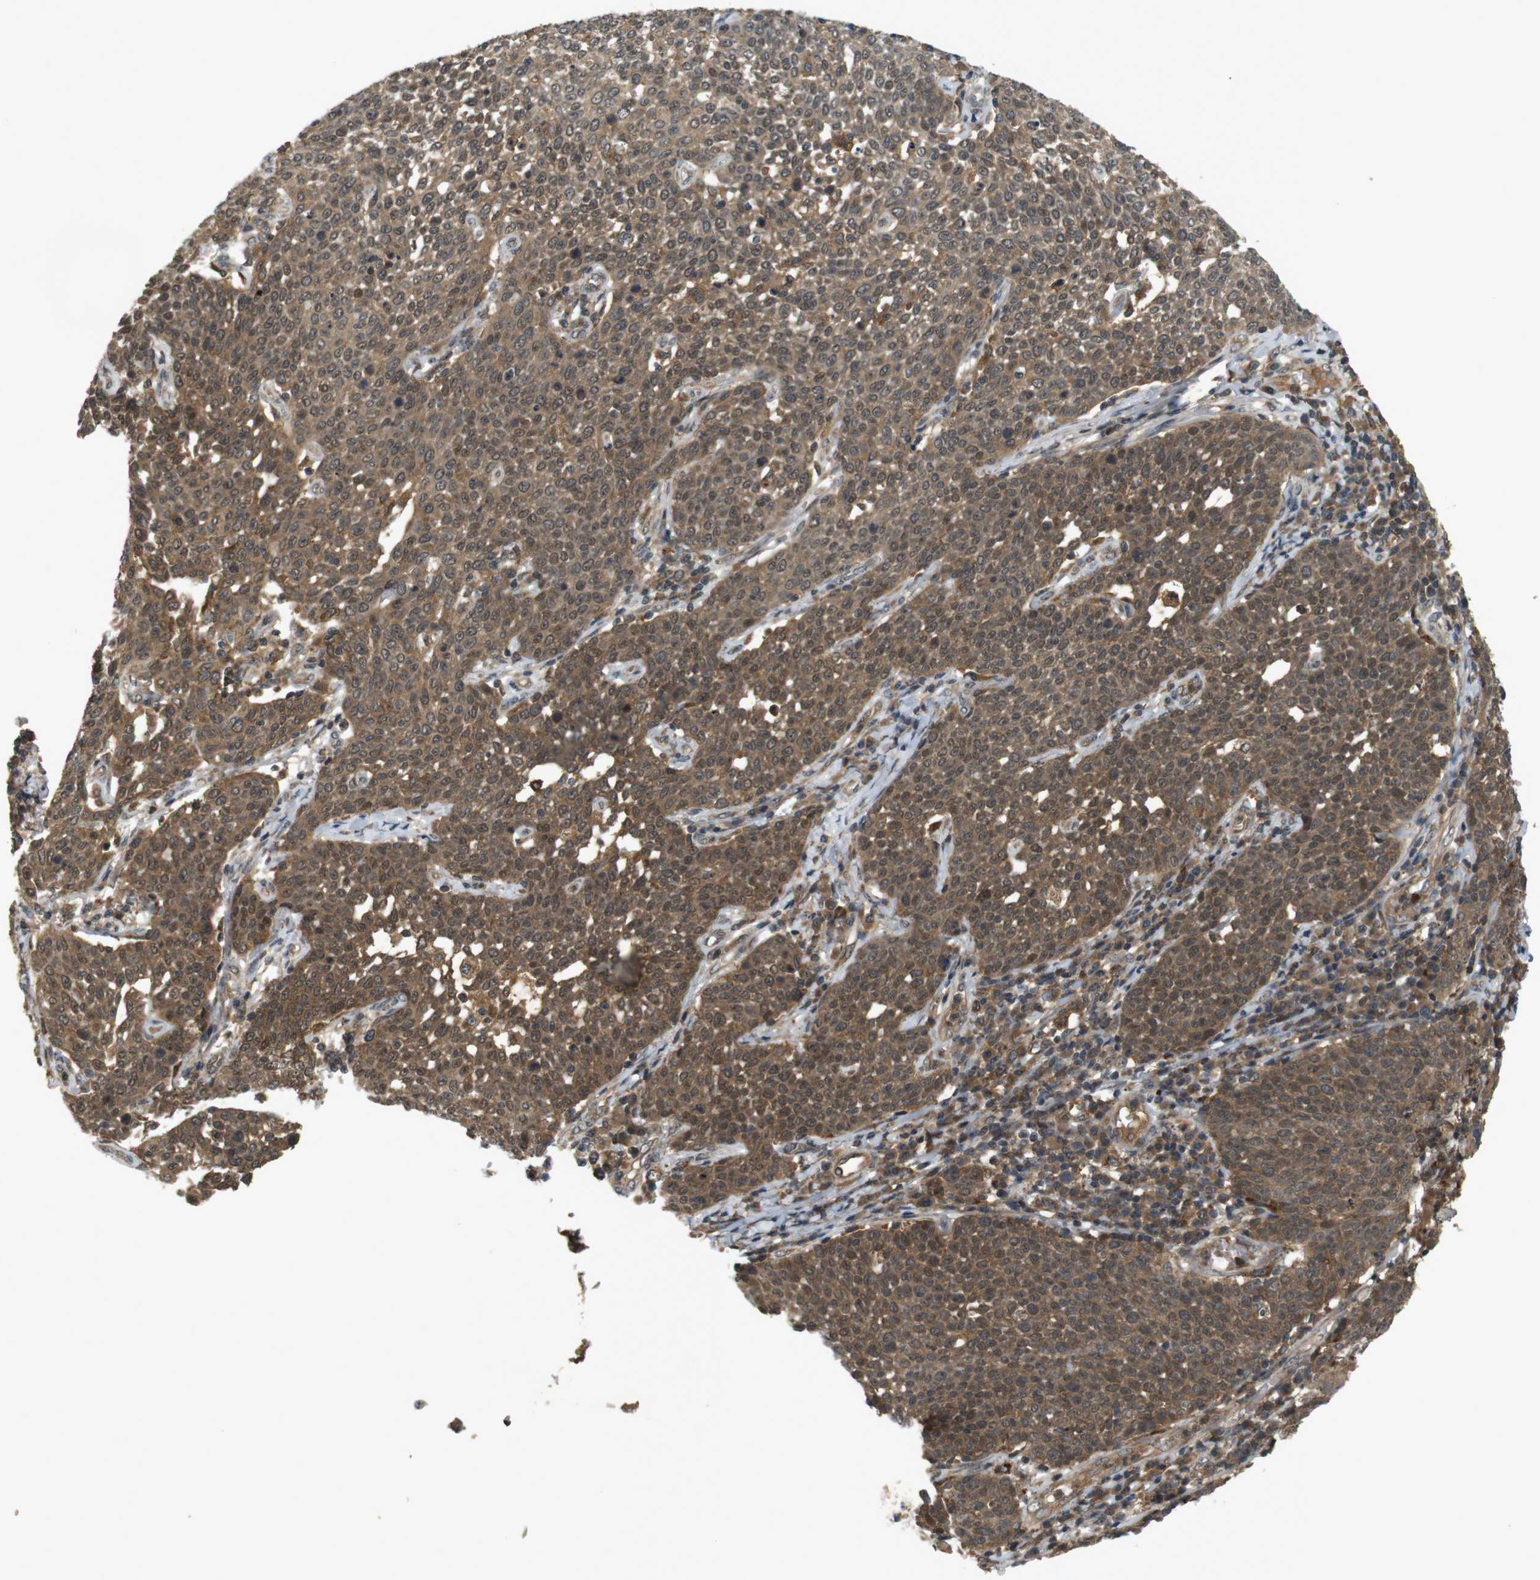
{"staining": {"intensity": "moderate", "quantity": ">75%", "location": "cytoplasmic/membranous,nuclear"}, "tissue": "cervical cancer", "cell_type": "Tumor cells", "image_type": "cancer", "snomed": [{"axis": "morphology", "description": "Squamous cell carcinoma, NOS"}, {"axis": "topography", "description": "Cervix"}], "caption": "A histopathology image of cervical cancer (squamous cell carcinoma) stained for a protein reveals moderate cytoplasmic/membranous and nuclear brown staining in tumor cells.", "gene": "NFKBIE", "patient": {"sex": "female", "age": 34}}